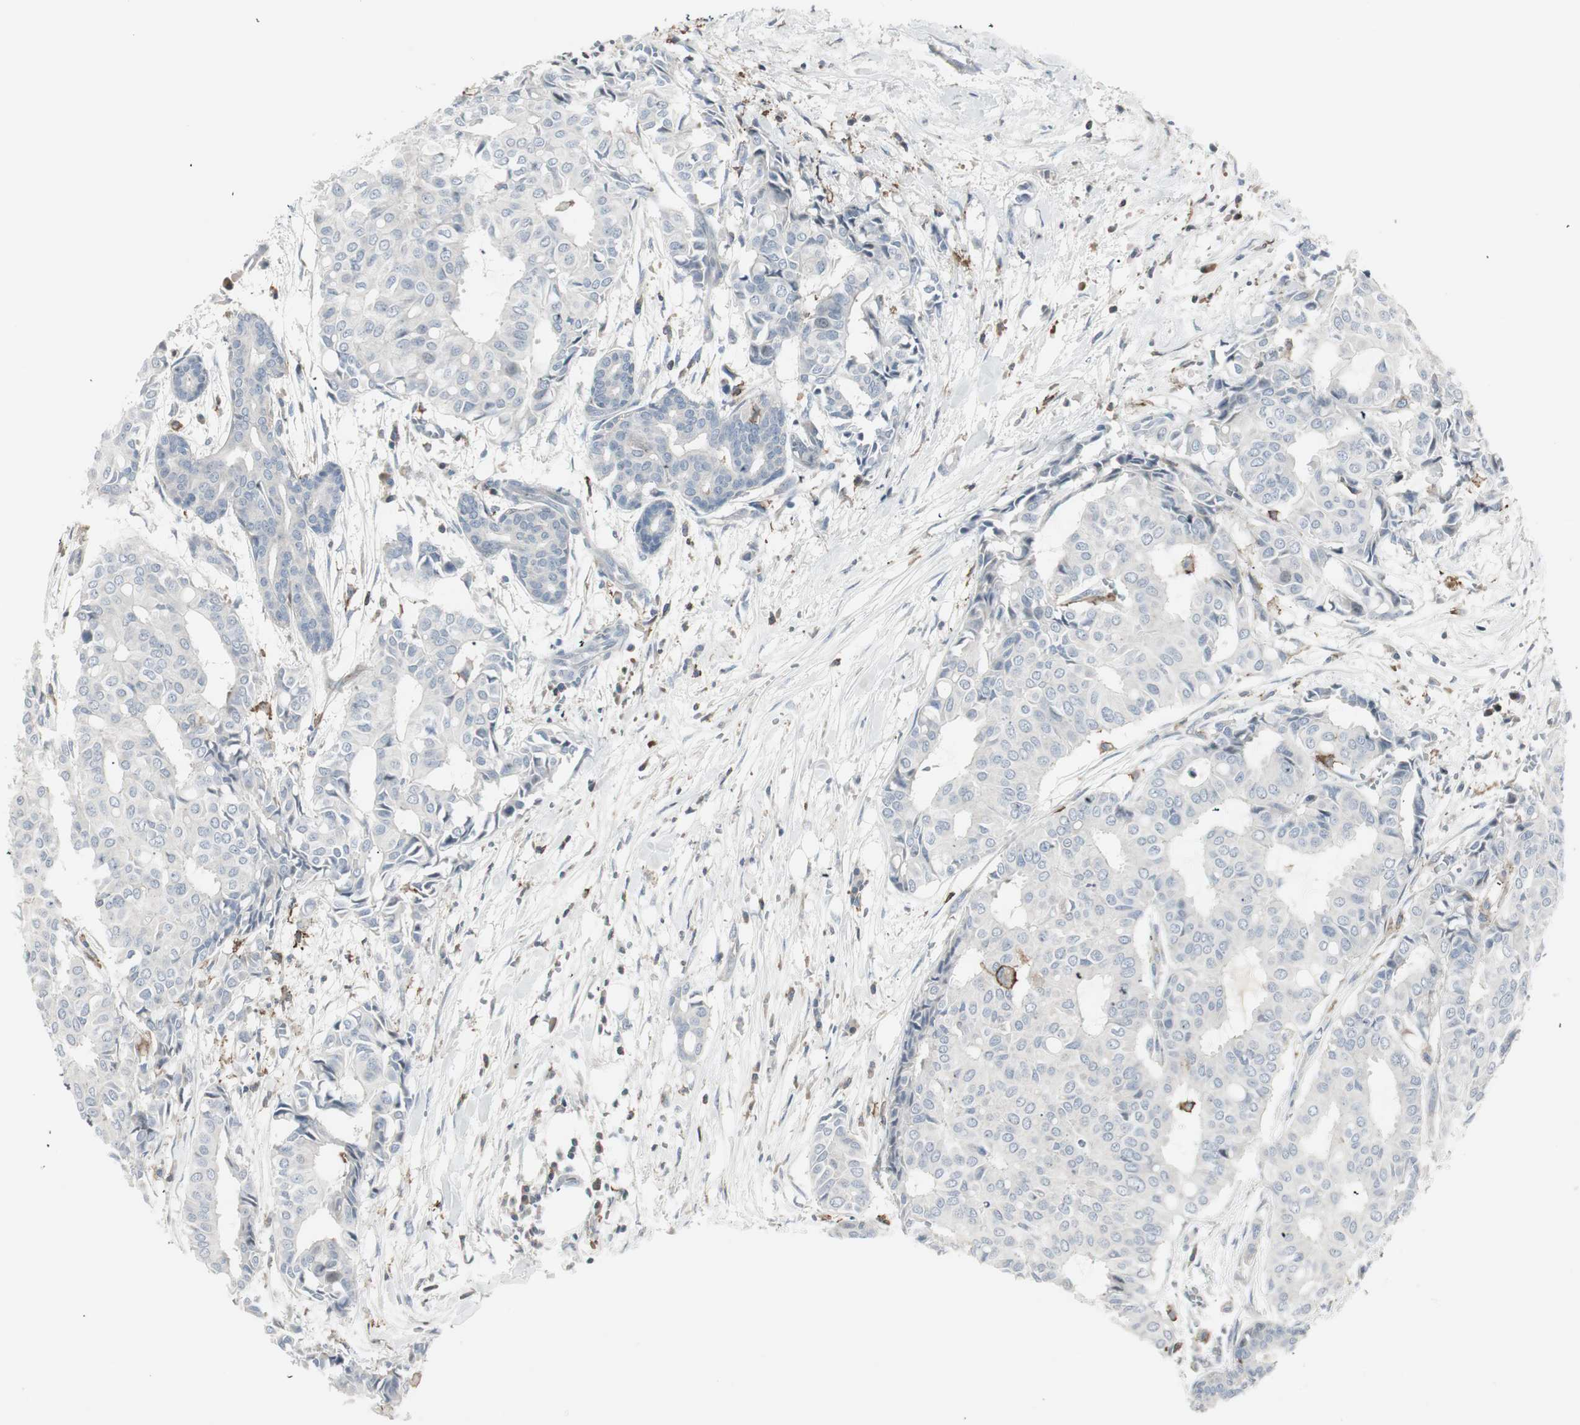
{"staining": {"intensity": "negative", "quantity": "none", "location": "none"}, "tissue": "head and neck cancer", "cell_type": "Tumor cells", "image_type": "cancer", "snomed": [{"axis": "morphology", "description": "Adenocarcinoma, NOS"}, {"axis": "topography", "description": "Salivary gland"}, {"axis": "topography", "description": "Head-Neck"}], "caption": "The micrograph exhibits no staining of tumor cells in head and neck cancer (adenocarcinoma).", "gene": "MAP4K4", "patient": {"sex": "female", "age": 59}}